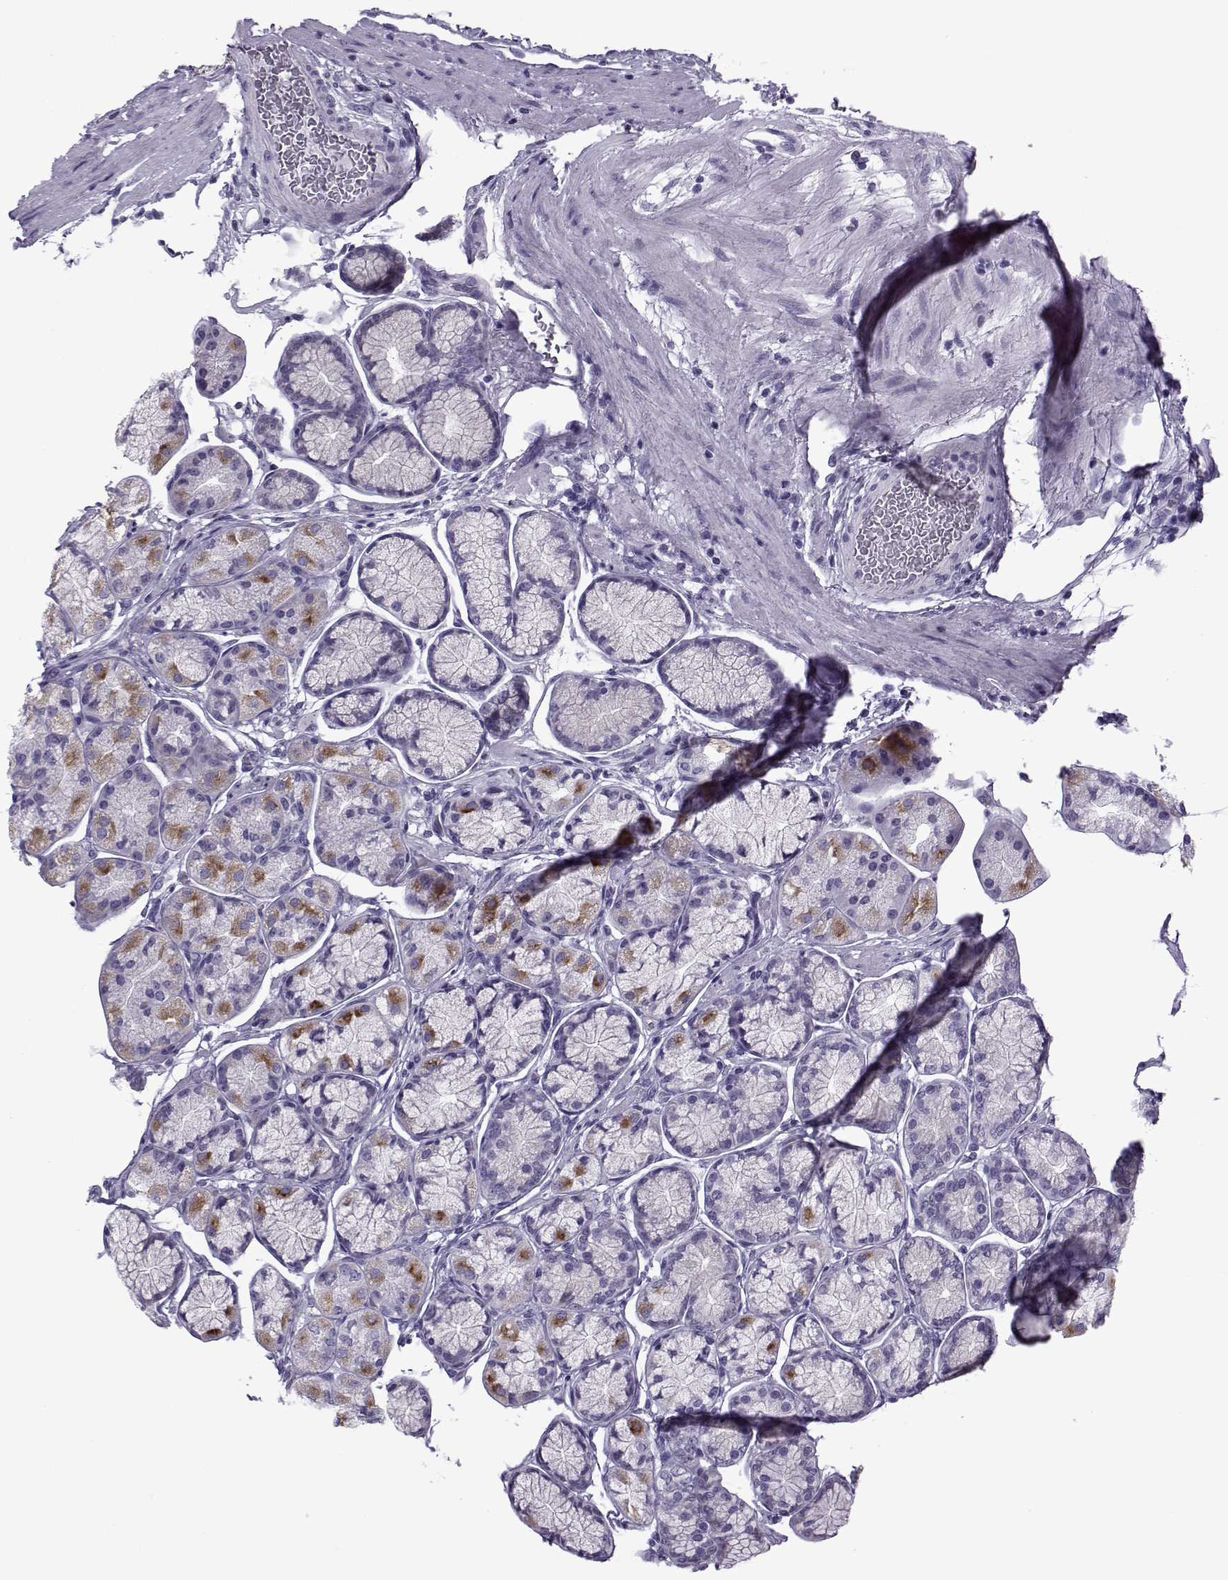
{"staining": {"intensity": "moderate", "quantity": "25%-75%", "location": "cytoplasmic/membranous"}, "tissue": "stomach", "cell_type": "Glandular cells", "image_type": "normal", "snomed": [{"axis": "morphology", "description": "Normal tissue, NOS"}, {"axis": "morphology", "description": "Adenocarcinoma, NOS"}, {"axis": "morphology", "description": "Adenocarcinoma, High grade"}, {"axis": "topography", "description": "Stomach, upper"}, {"axis": "topography", "description": "Stomach"}], "caption": "Glandular cells demonstrate medium levels of moderate cytoplasmic/membranous positivity in approximately 25%-75% of cells in normal stomach. (Brightfield microscopy of DAB IHC at high magnification).", "gene": "OIP5", "patient": {"sex": "female", "age": 65}}